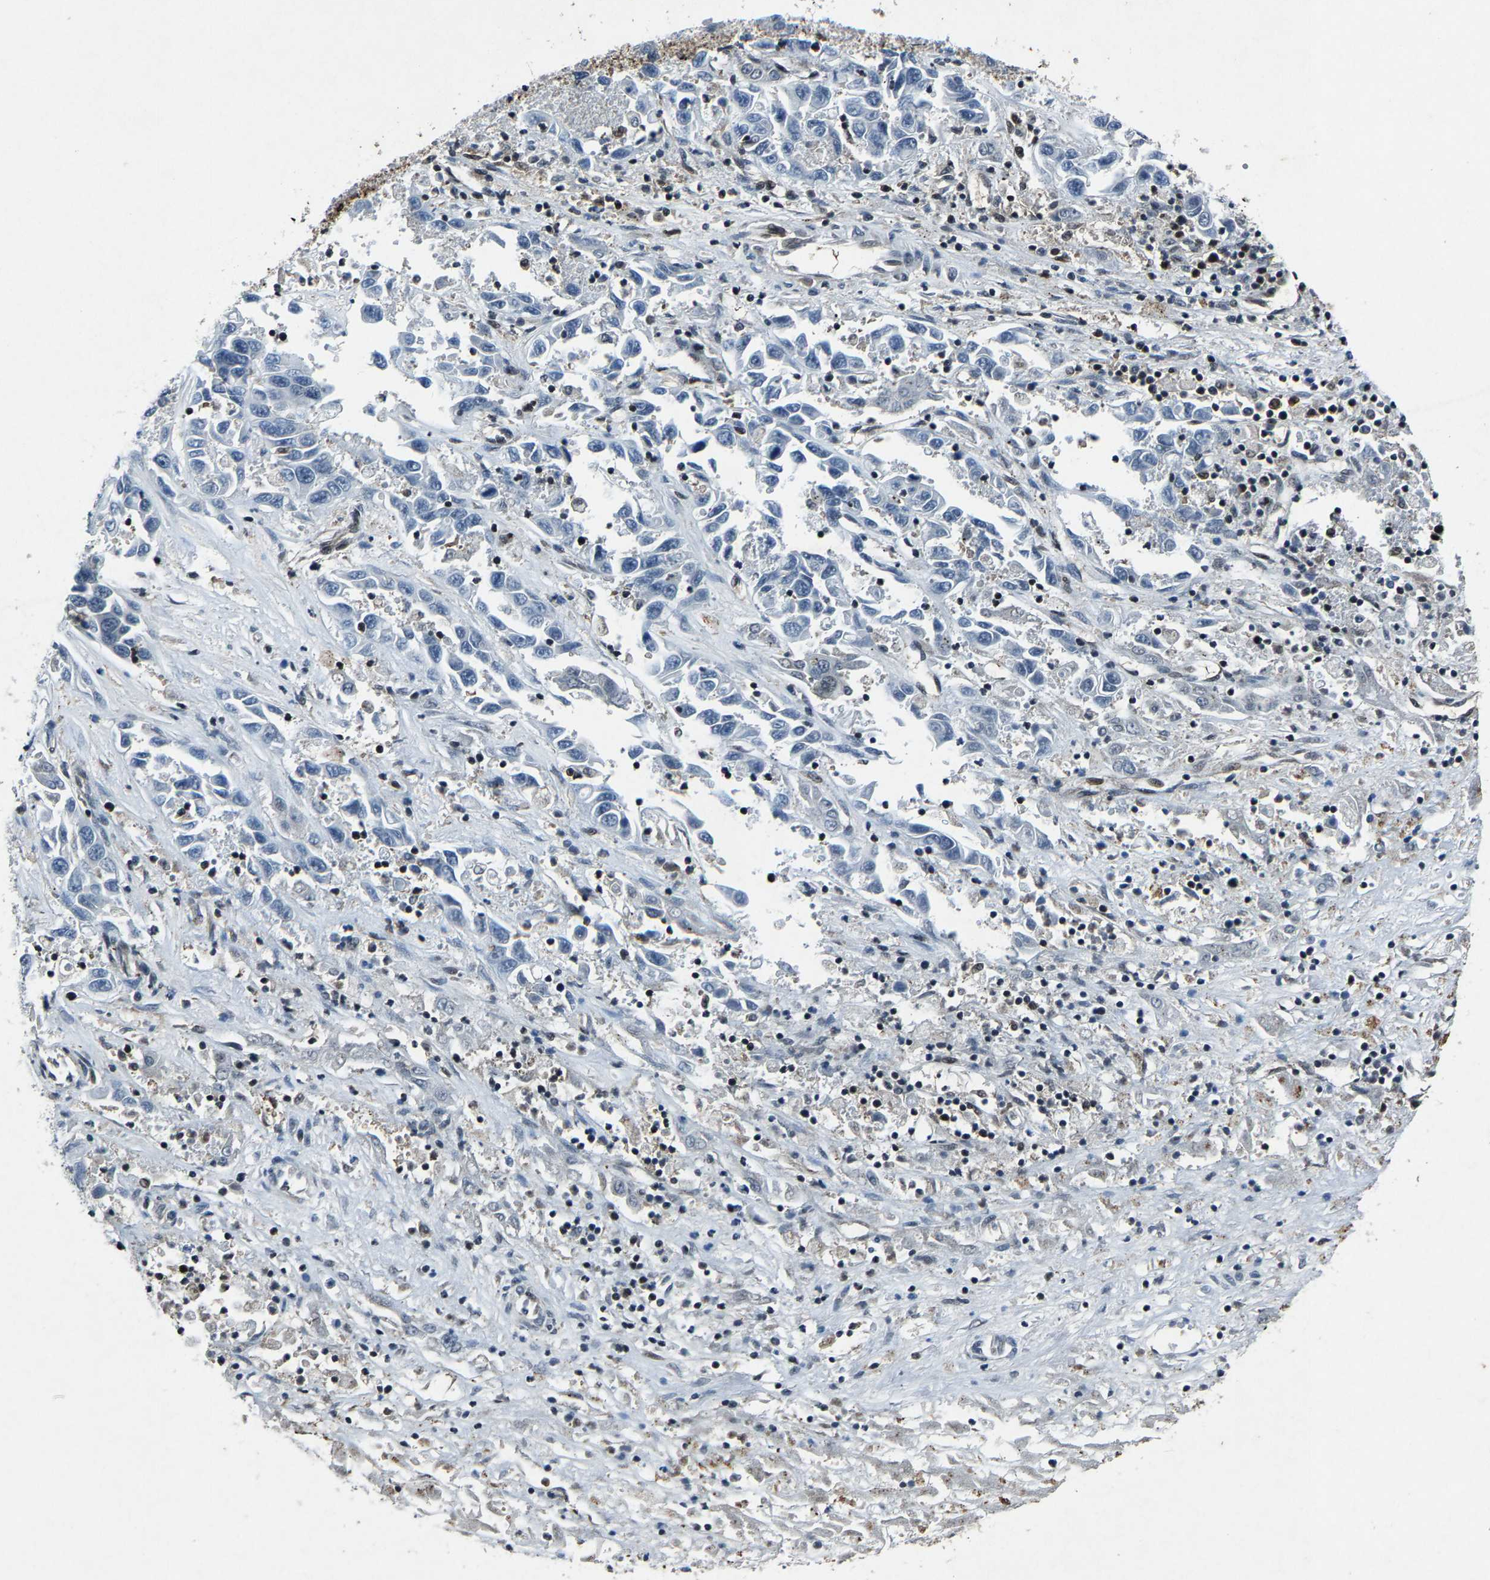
{"staining": {"intensity": "negative", "quantity": "none", "location": "none"}, "tissue": "liver cancer", "cell_type": "Tumor cells", "image_type": "cancer", "snomed": [{"axis": "morphology", "description": "Cholangiocarcinoma"}, {"axis": "topography", "description": "Liver"}], "caption": "Immunohistochemical staining of liver cancer (cholangiocarcinoma) exhibits no significant positivity in tumor cells.", "gene": "ATXN3", "patient": {"sex": "female", "age": 52}}